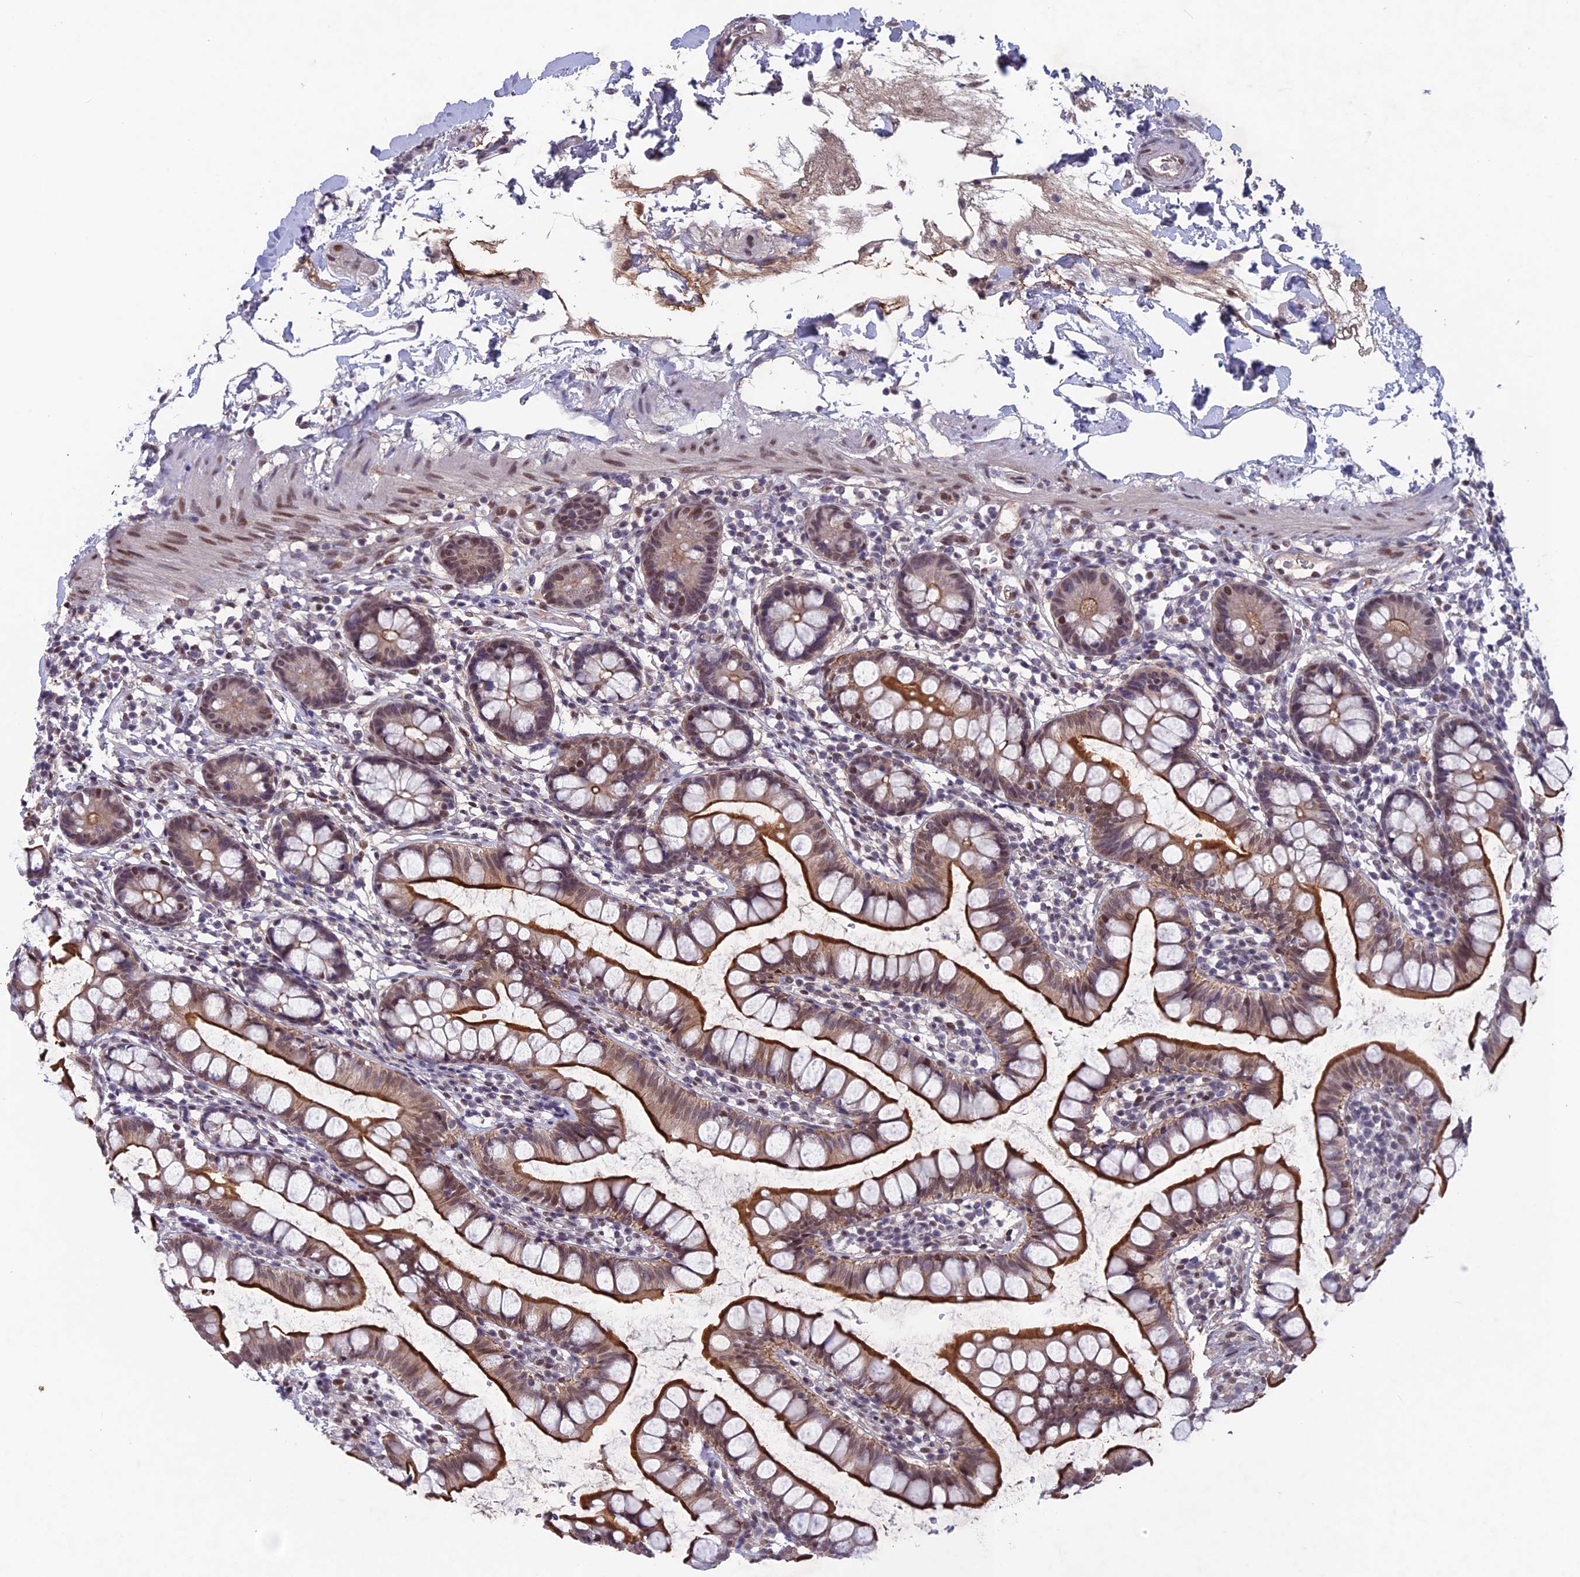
{"staining": {"intensity": "strong", "quantity": "25%-75%", "location": "cytoplasmic/membranous,nuclear"}, "tissue": "small intestine", "cell_type": "Glandular cells", "image_type": "normal", "snomed": [{"axis": "morphology", "description": "Normal tissue, NOS"}, {"axis": "topography", "description": "Small intestine"}], "caption": "Immunohistochemical staining of normal human small intestine displays high levels of strong cytoplasmic/membranous,nuclear staining in about 25%-75% of glandular cells.", "gene": "FKBPL", "patient": {"sex": "female", "age": 84}}